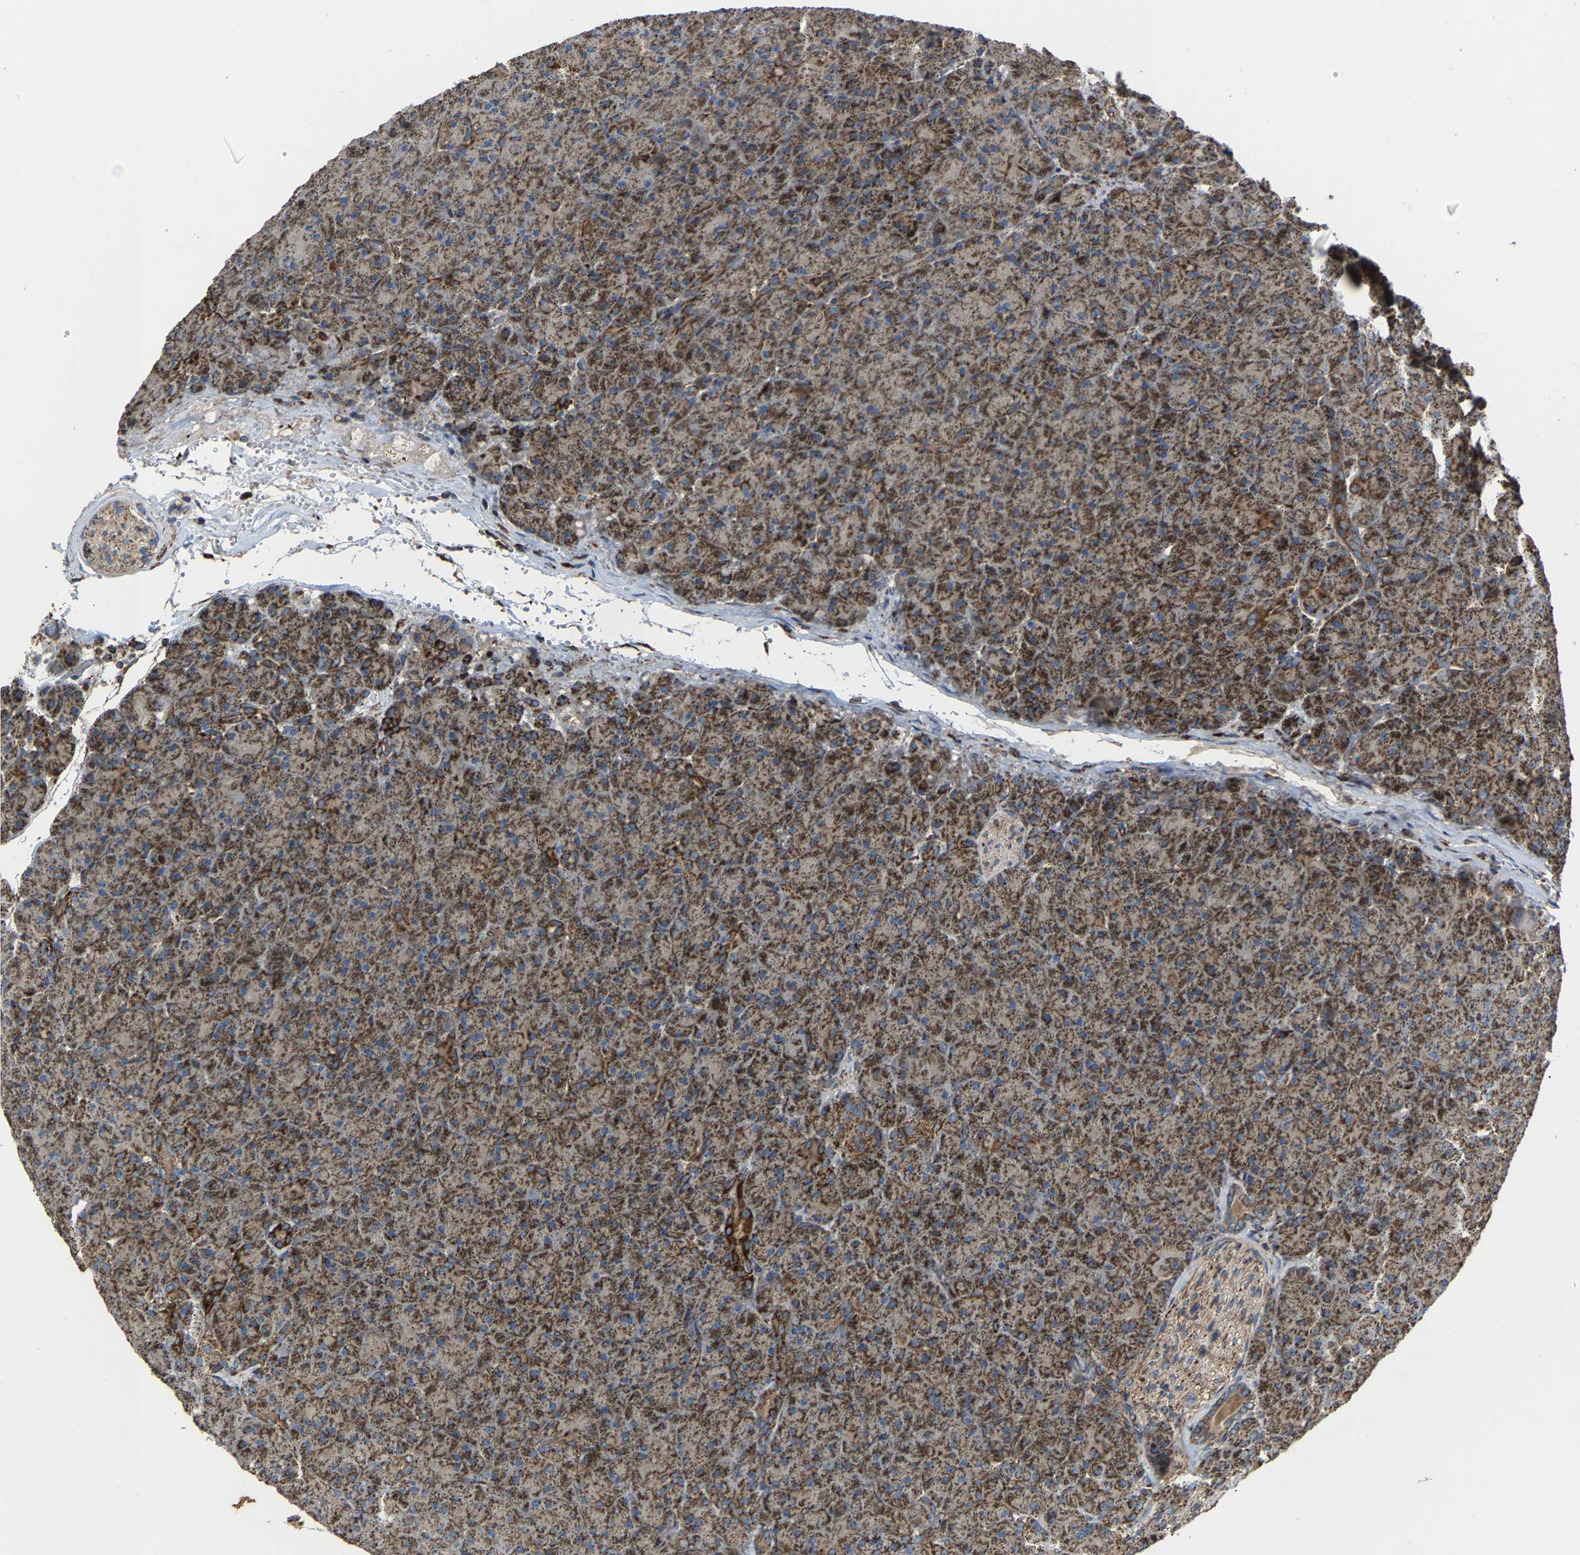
{"staining": {"intensity": "strong", "quantity": ">75%", "location": "cytoplasmic/membranous"}, "tissue": "pancreas", "cell_type": "Exocrine glandular cells", "image_type": "normal", "snomed": [{"axis": "morphology", "description": "Normal tissue, NOS"}, {"axis": "topography", "description": "Pancreas"}], "caption": "Exocrine glandular cells display high levels of strong cytoplasmic/membranous staining in approximately >75% of cells in normal human pancreas.", "gene": "NDUFV3", "patient": {"sex": "male", "age": 66}}